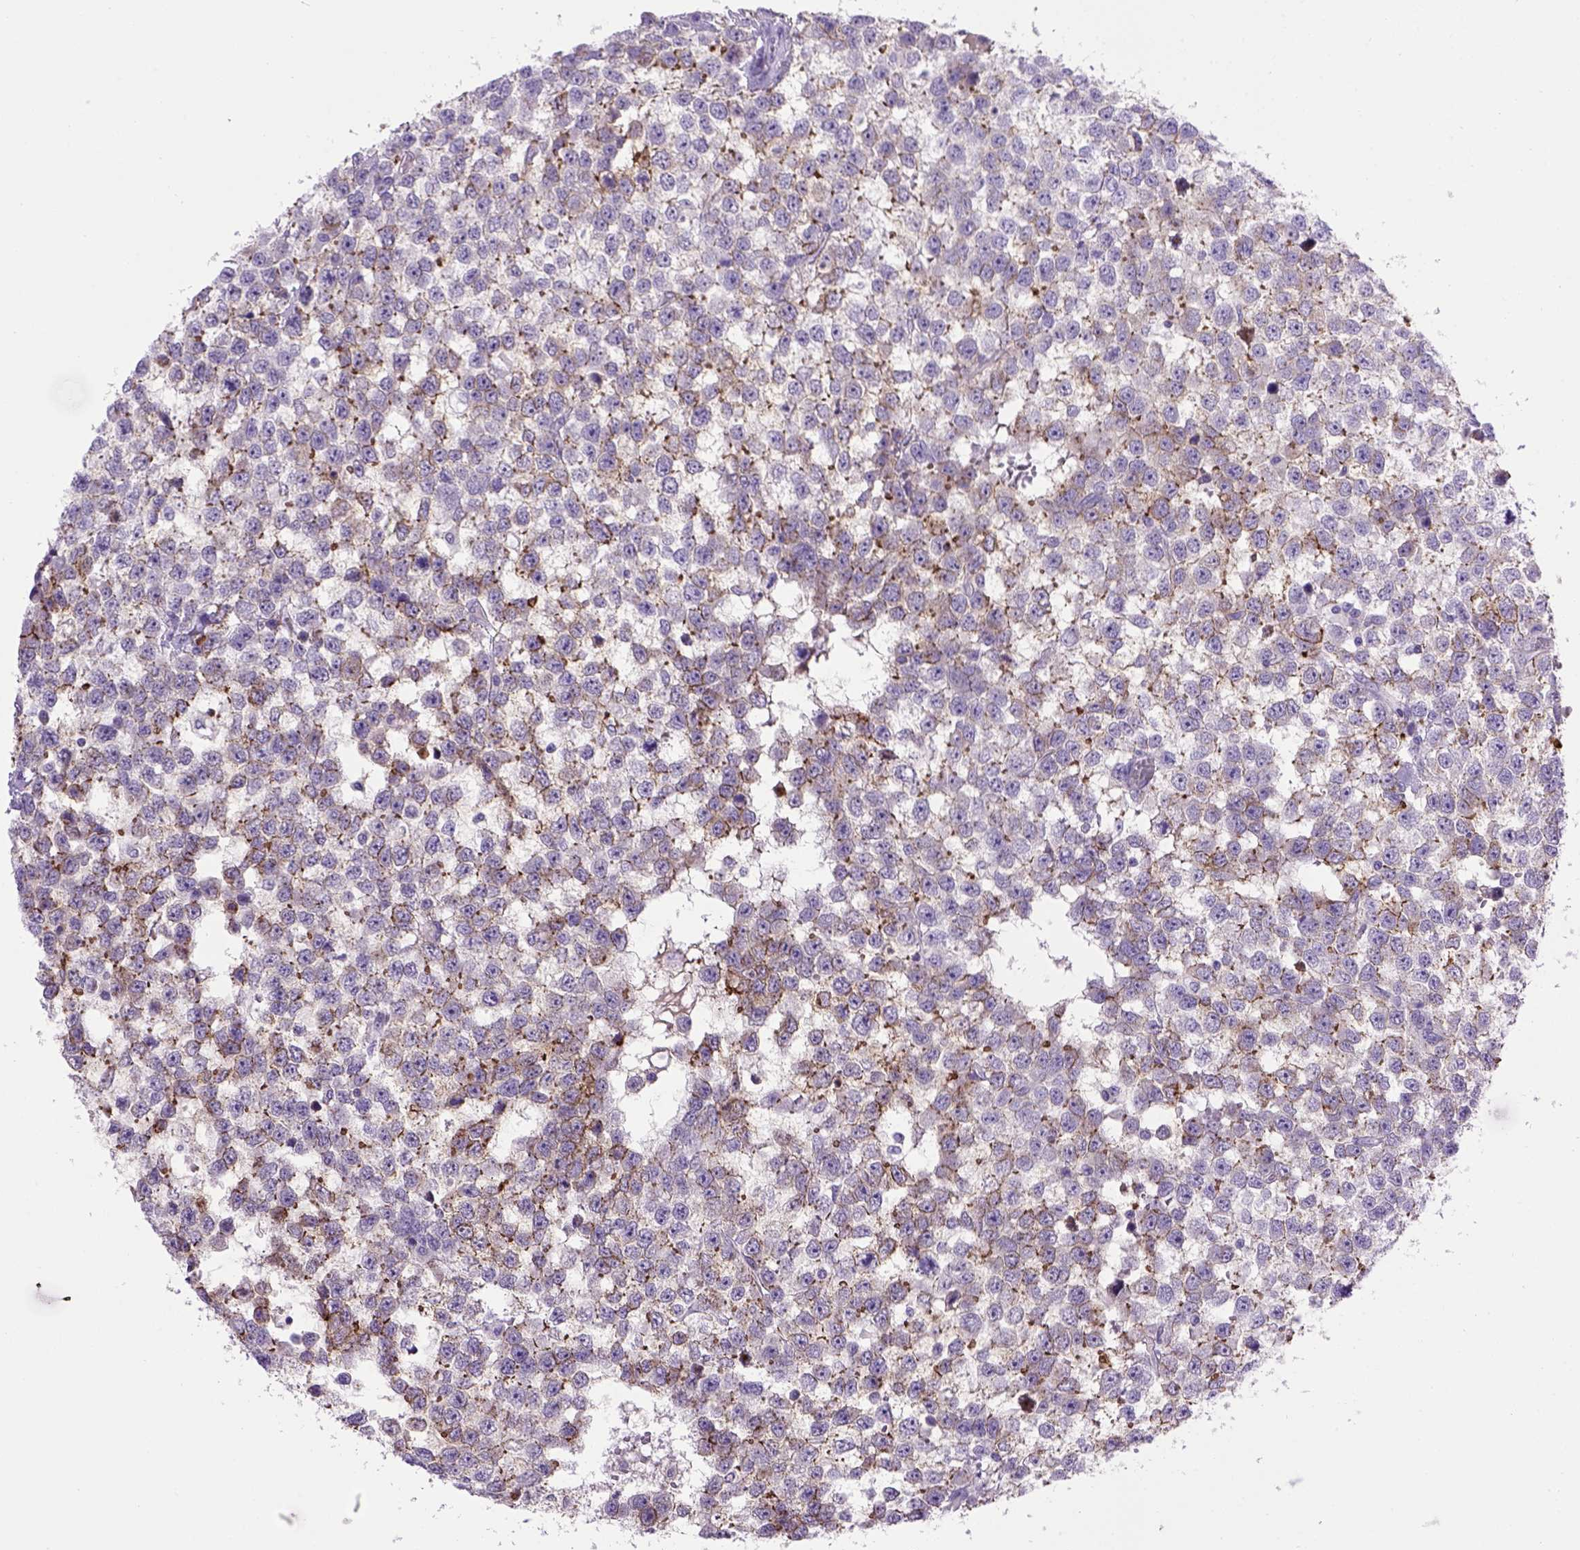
{"staining": {"intensity": "strong", "quantity": "25%-75%", "location": "cytoplasmic/membranous"}, "tissue": "testis cancer", "cell_type": "Tumor cells", "image_type": "cancer", "snomed": [{"axis": "morphology", "description": "Normal tissue, NOS"}, {"axis": "morphology", "description": "Seminoma, NOS"}, {"axis": "topography", "description": "Testis"}, {"axis": "topography", "description": "Epididymis"}], "caption": "Human seminoma (testis) stained for a protein (brown) demonstrates strong cytoplasmic/membranous positive expression in approximately 25%-75% of tumor cells.", "gene": "CDH1", "patient": {"sex": "male", "age": 34}}